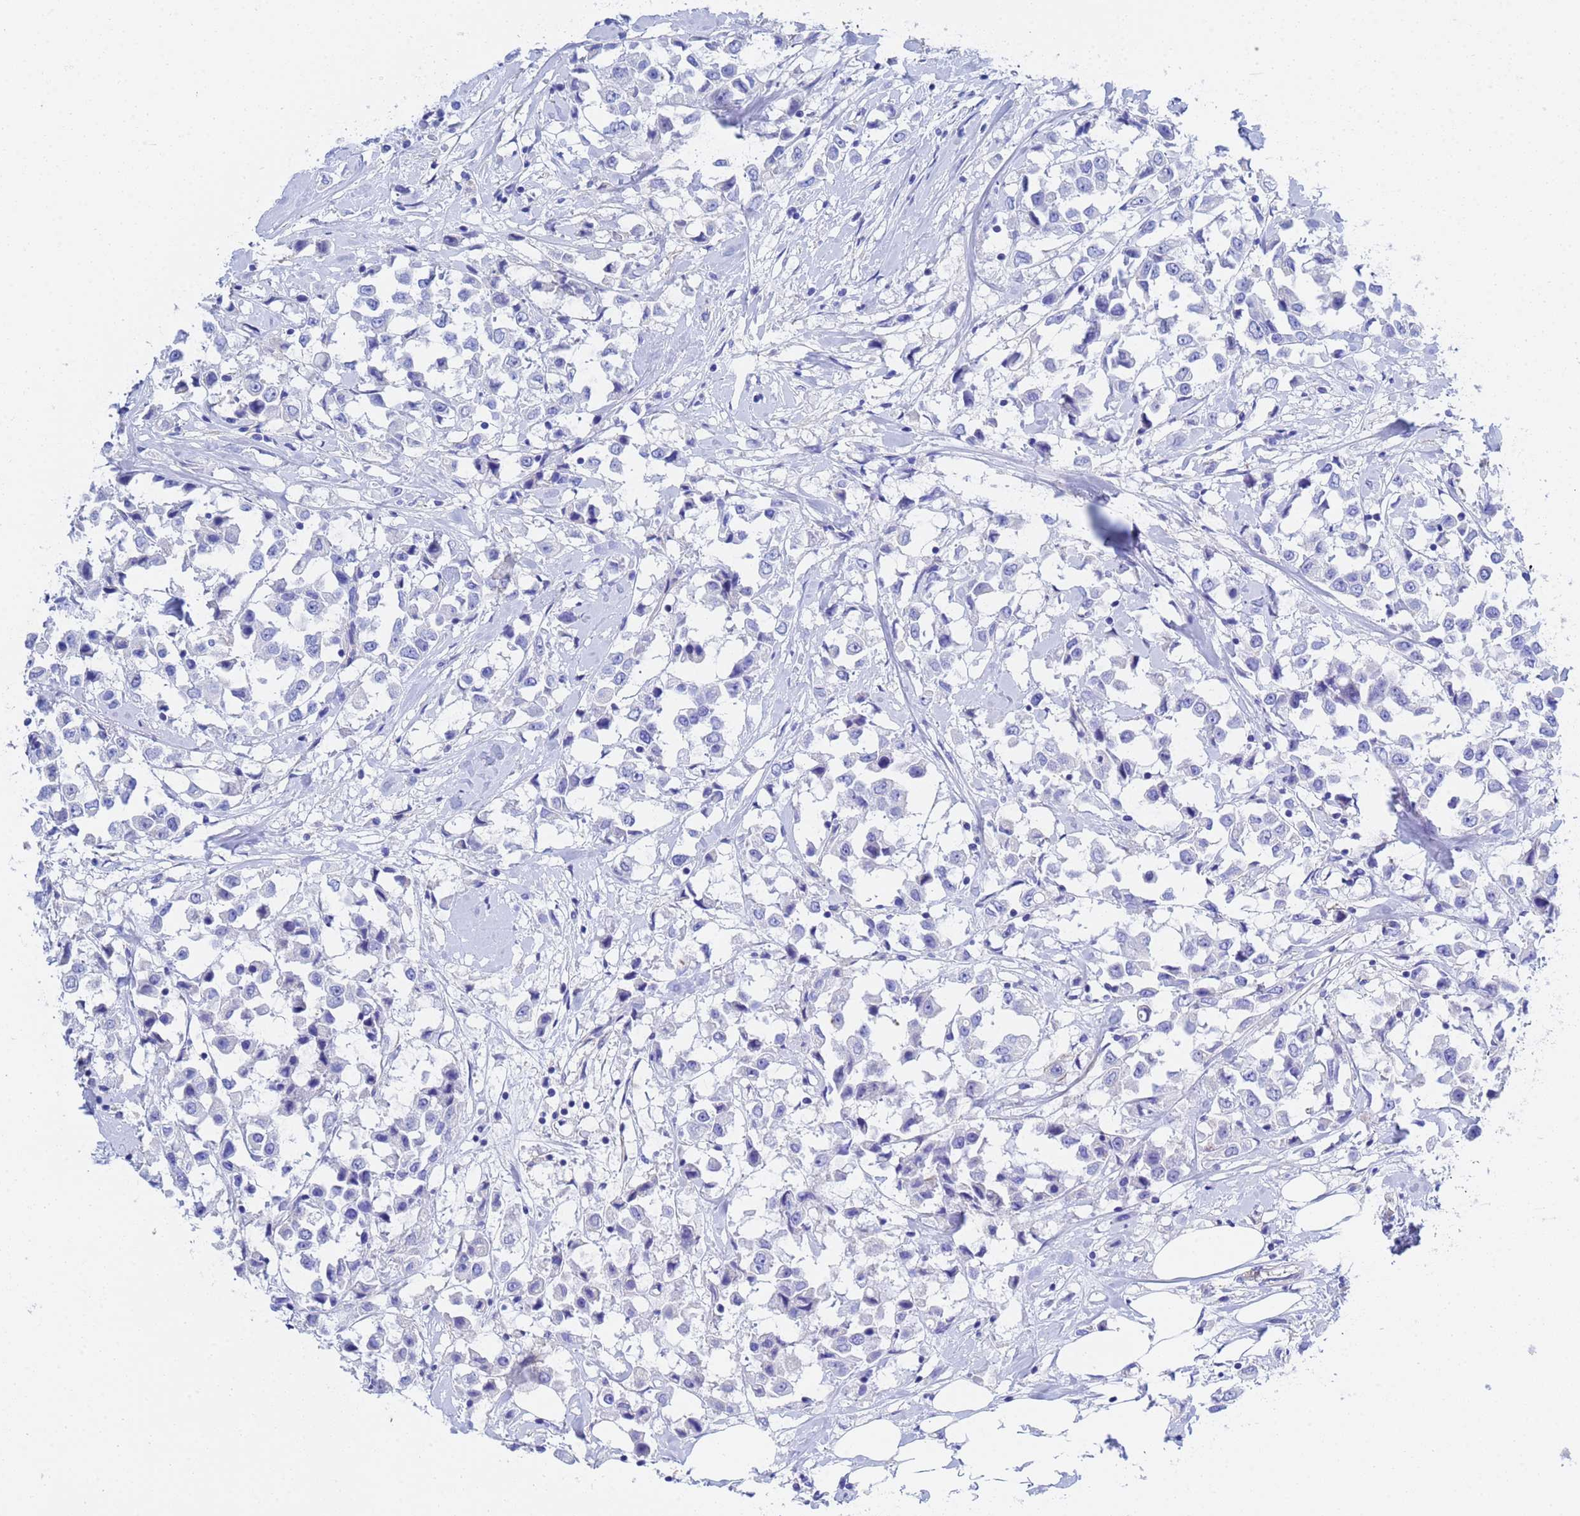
{"staining": {"intensity": "negative", "quantity": "none", "location": "none"}, "tissue": "breast cancer", "cell_type": "Tumor cells", "image_type": "cancer", "snomed": [{"axis": "morphology", "description": "Duct carcinoma"}, {"axis": "topography", "description": "Breast"}], "caption": "Tumor cells show no significant staining in breast cancer. The staining is performed using DAB (3,3'-diaminobenzidine) brown chromogen with nuclei counter-stained in using hematoxylin.", "gene": "CST4", "patient": {"sex": "female", "age": 61}}